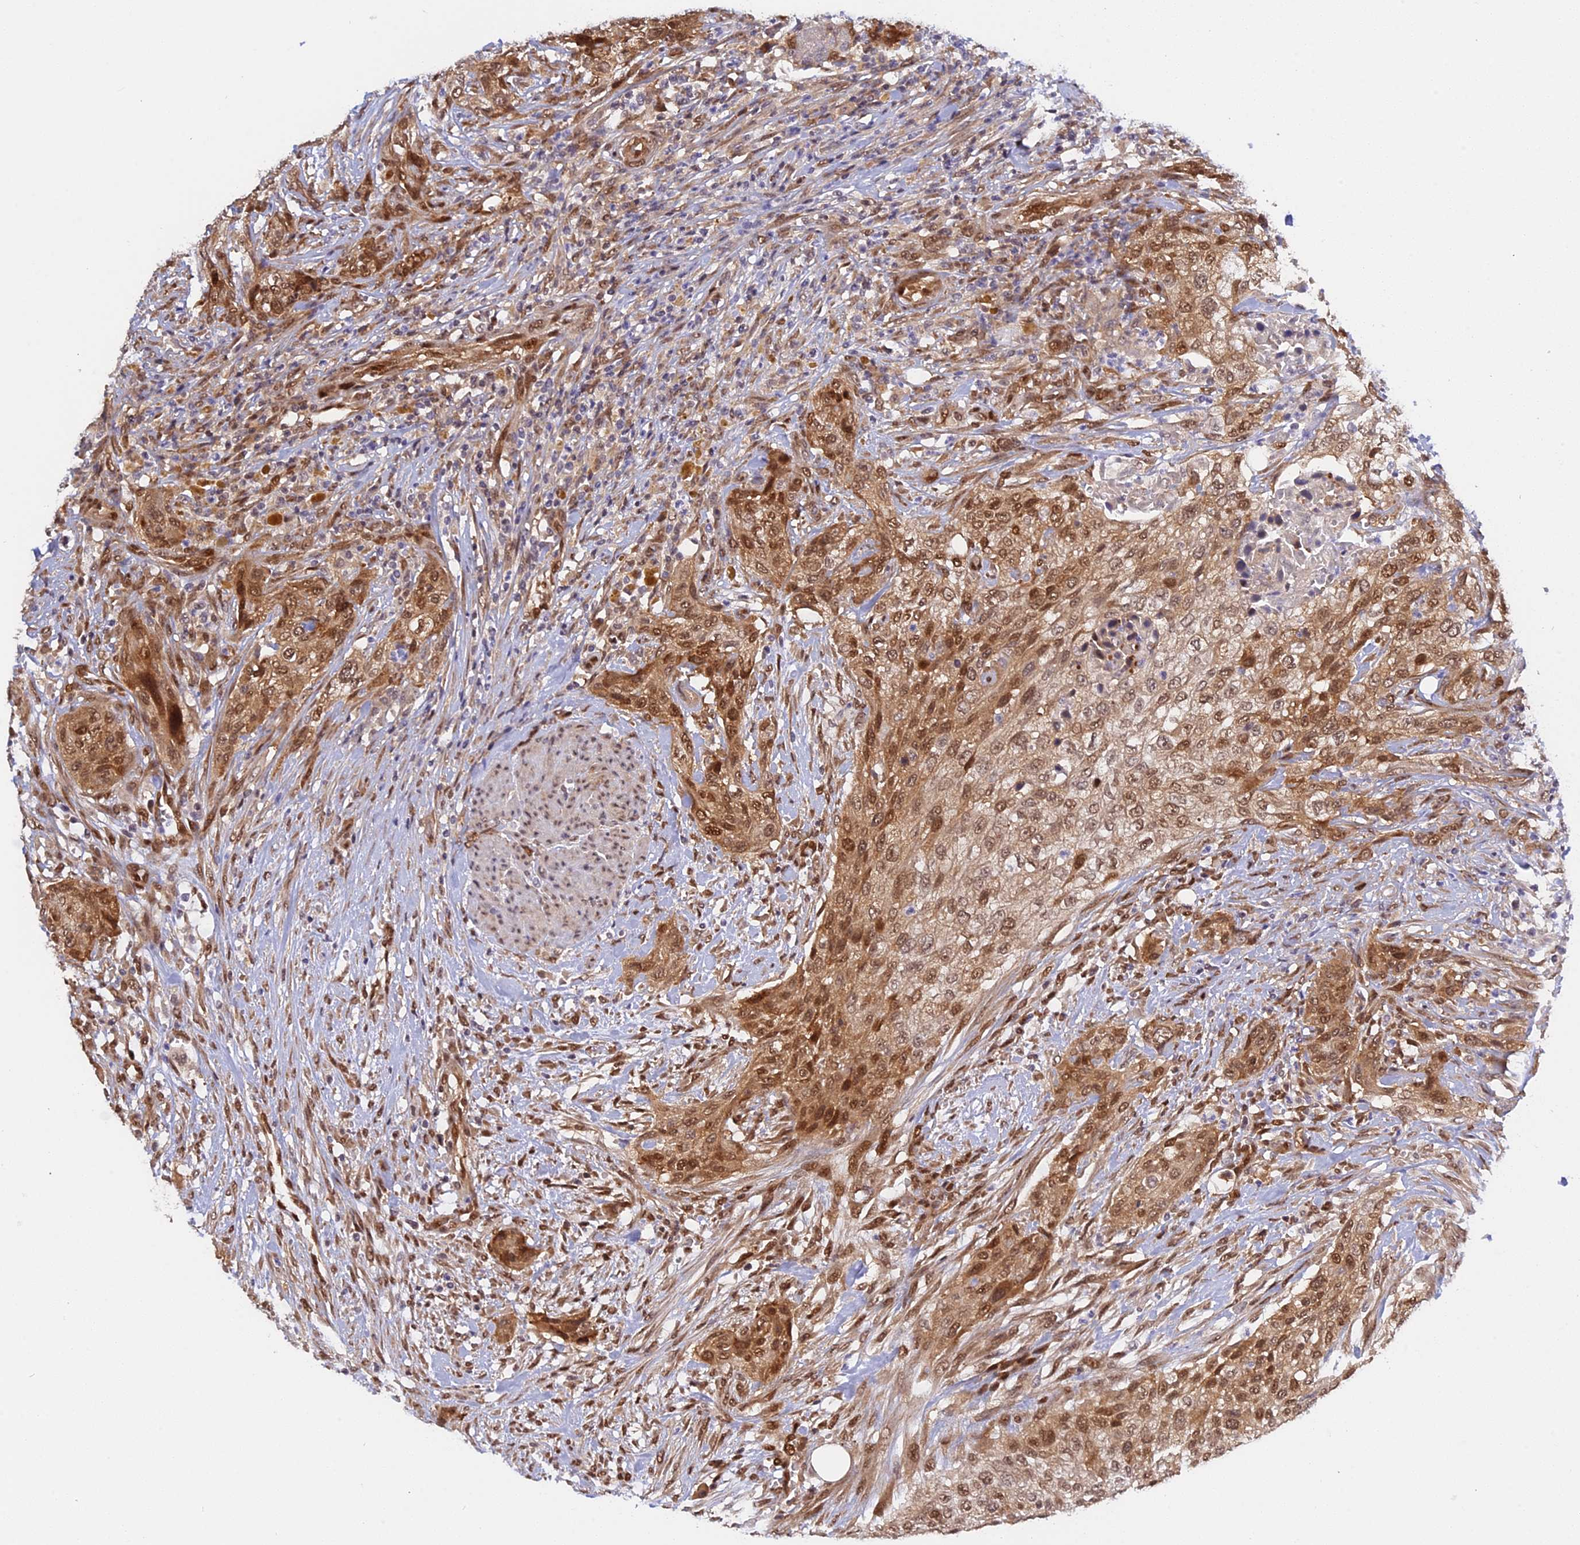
{"staining": {"intensity": "moderate", "quantity": ">75%", "location": "cytoplasmic/membranous,nuclear"}, "tissue": "urothelial cancer", "cell_type": "Tumor cells", "image_type": "cancer", "snomed": [{"axis": "morphology", "description": "Urothelial carcinoma, High grade"}, {"axis": "topography", "description": "Urinary bladder"}], "caption": "Immunohistochemistry (IHC) (DAB (3,3'-diaminobenzidine)) staining of human high-grade urothelial carcinoma demonstrates moderate cytoplasmic/membranous and nuclear protein staining in approximately >75% of tumor cells.", "gene": "ZNF428", "patient": {"sex": "male", "age": 35}}